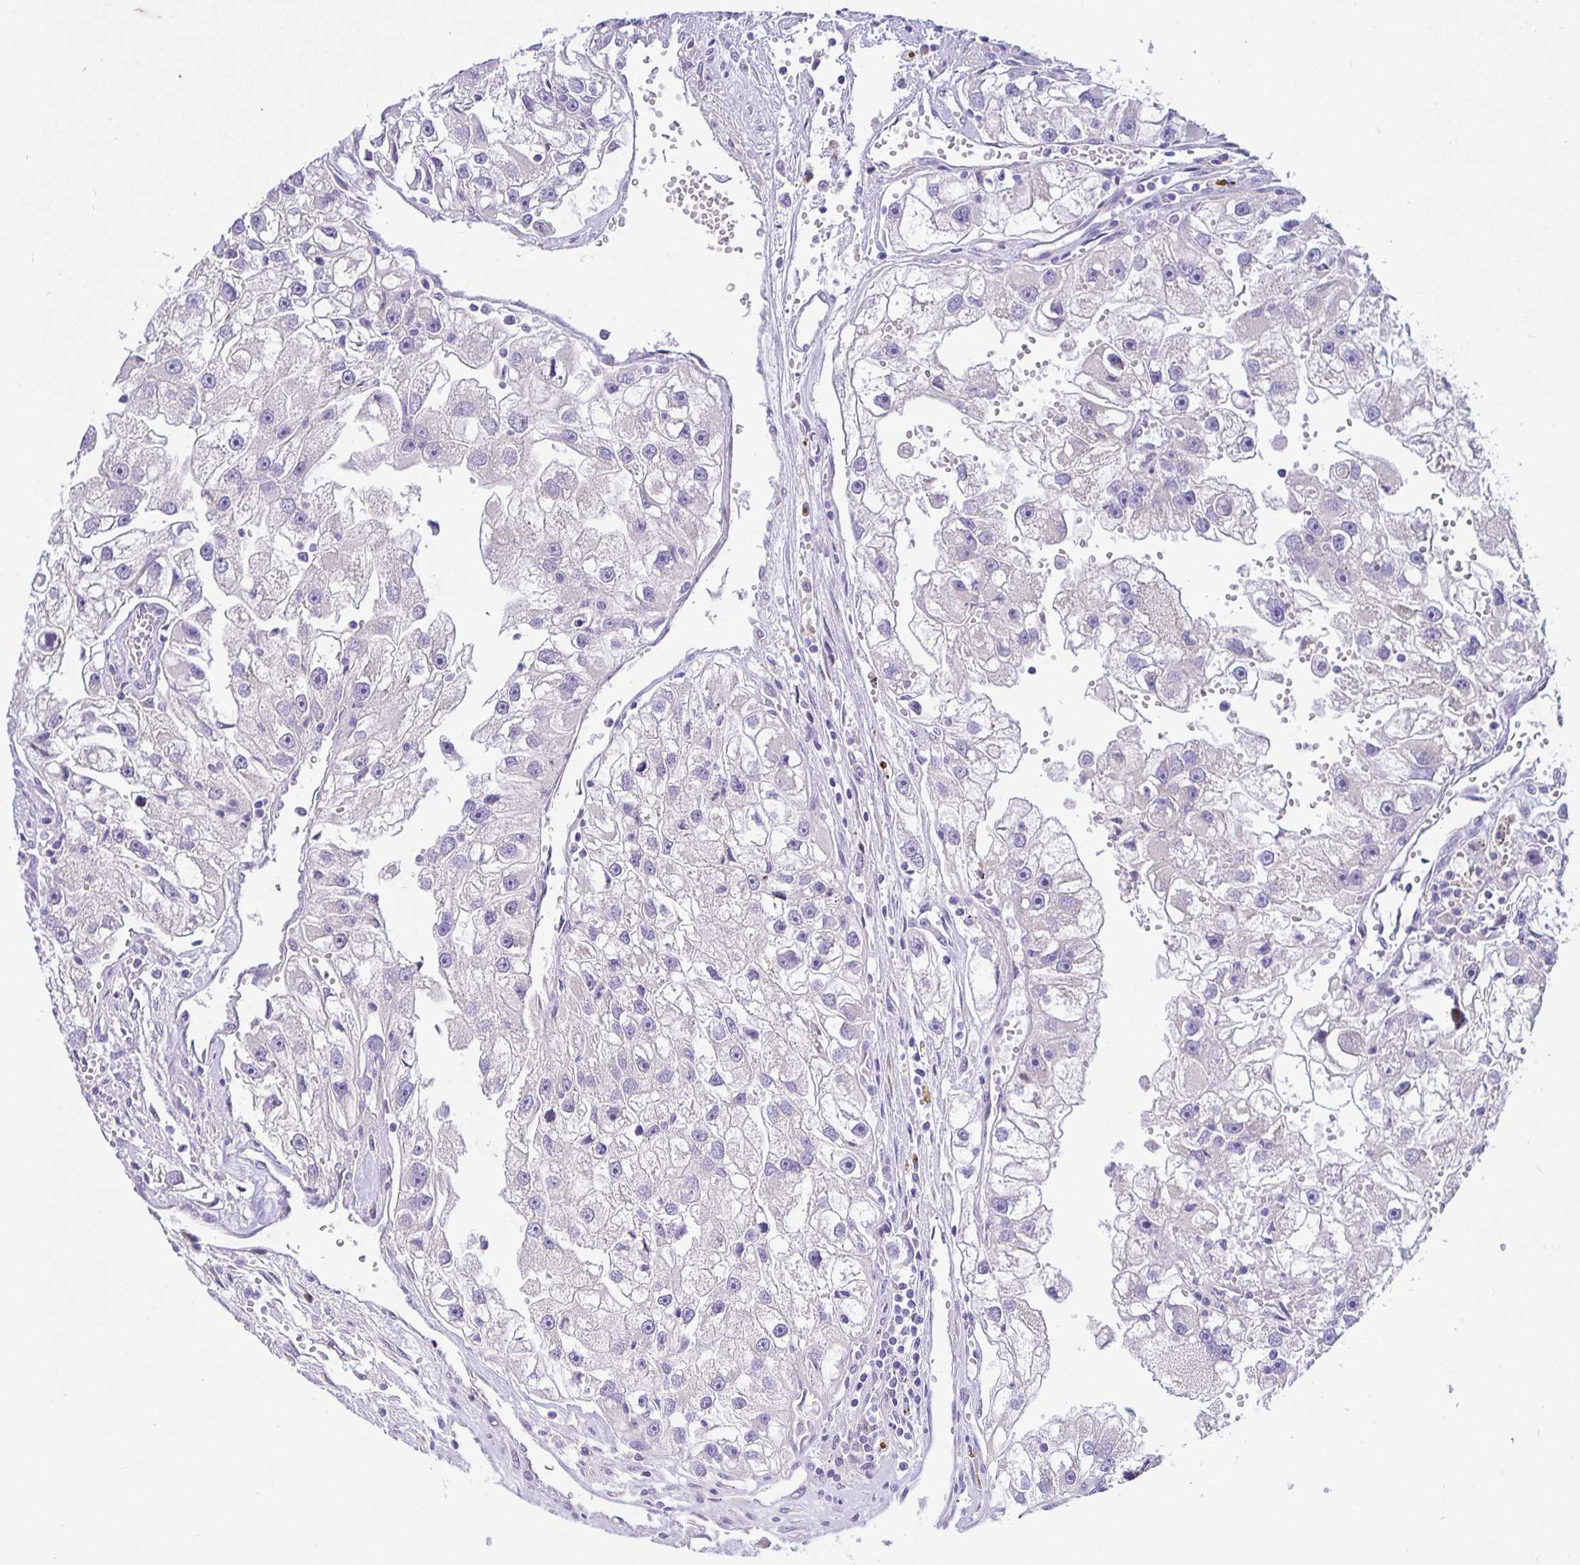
{"staining": {"intensity": "negative", "quantity": "none", "location": "none"}, "tissue": "renal cancer", "cell_type": "Tumor cells", "image_type": "cancer", "snomed": [{"axis": "morphology", "description": "Adenocarcinoma, NOS"}, {"axis": "topography", "description": "Kidney"}], "caption": "Immunohistochemical staining of renal adenocarcinoma reveals no significant expression in tumor cells. (Brightfield microscopy of DAB immunohistochemistry (IHC) at high magnification).", "gene": "OPALIN", "patient": {"sex": "male", "age": 63}}